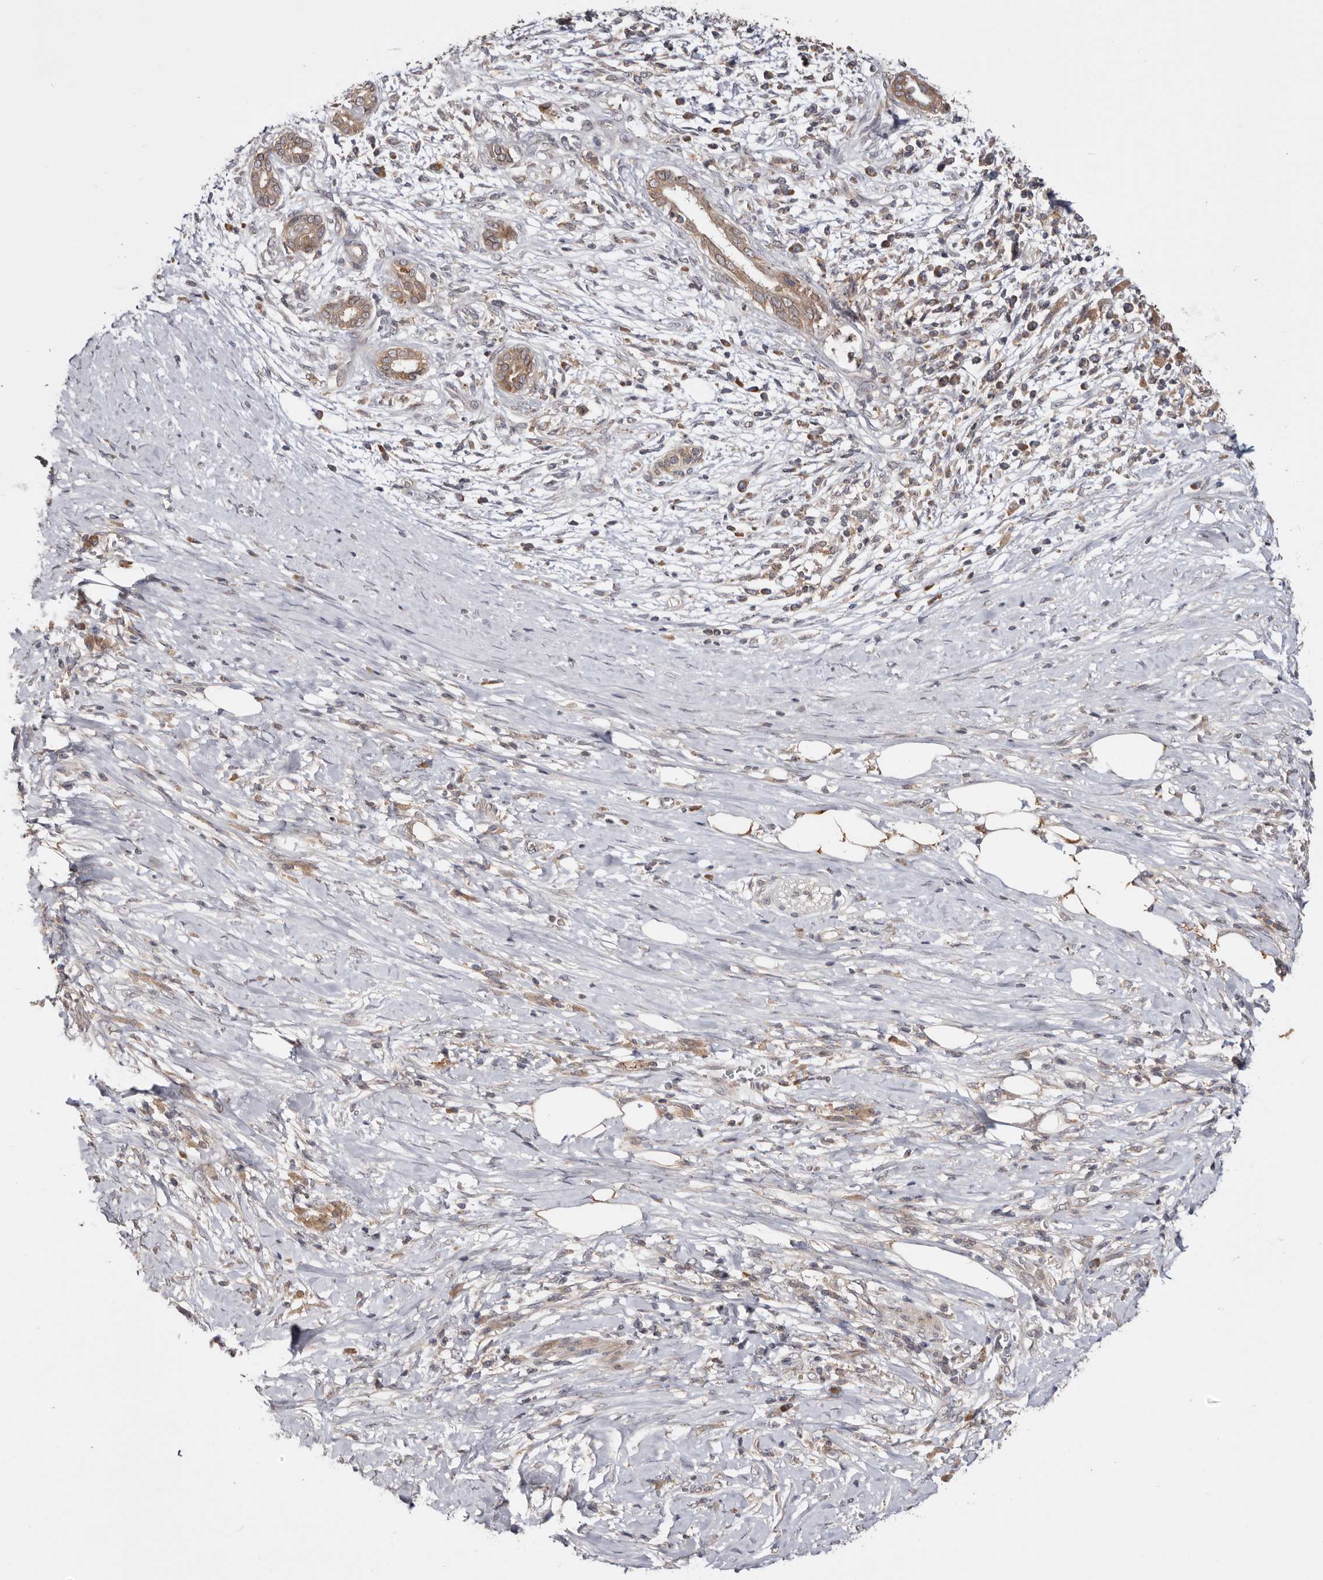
{"staining": {"intensity": "weak", "quantity": ">75%", "location": "cytoplasmic/membranous"}, "tissue": "pancreatic cancer", "cell_type": "Tumor cells", "image_type": "cancer", "snomed": [{"axis": "morphology", "description": "Adenocarcinoma, NOS"}, {"axis": "topography", "description": "Pancreas"}], "caption": "Immunohistochemical staining of human pancreatic adenocarcinoma exhibits low levels of weak cytoplasmic/membranous protein positivity in about >75% of tumor cells.", "gene": "TMUB1", "patient": {"sex": "male", "age": 58}}